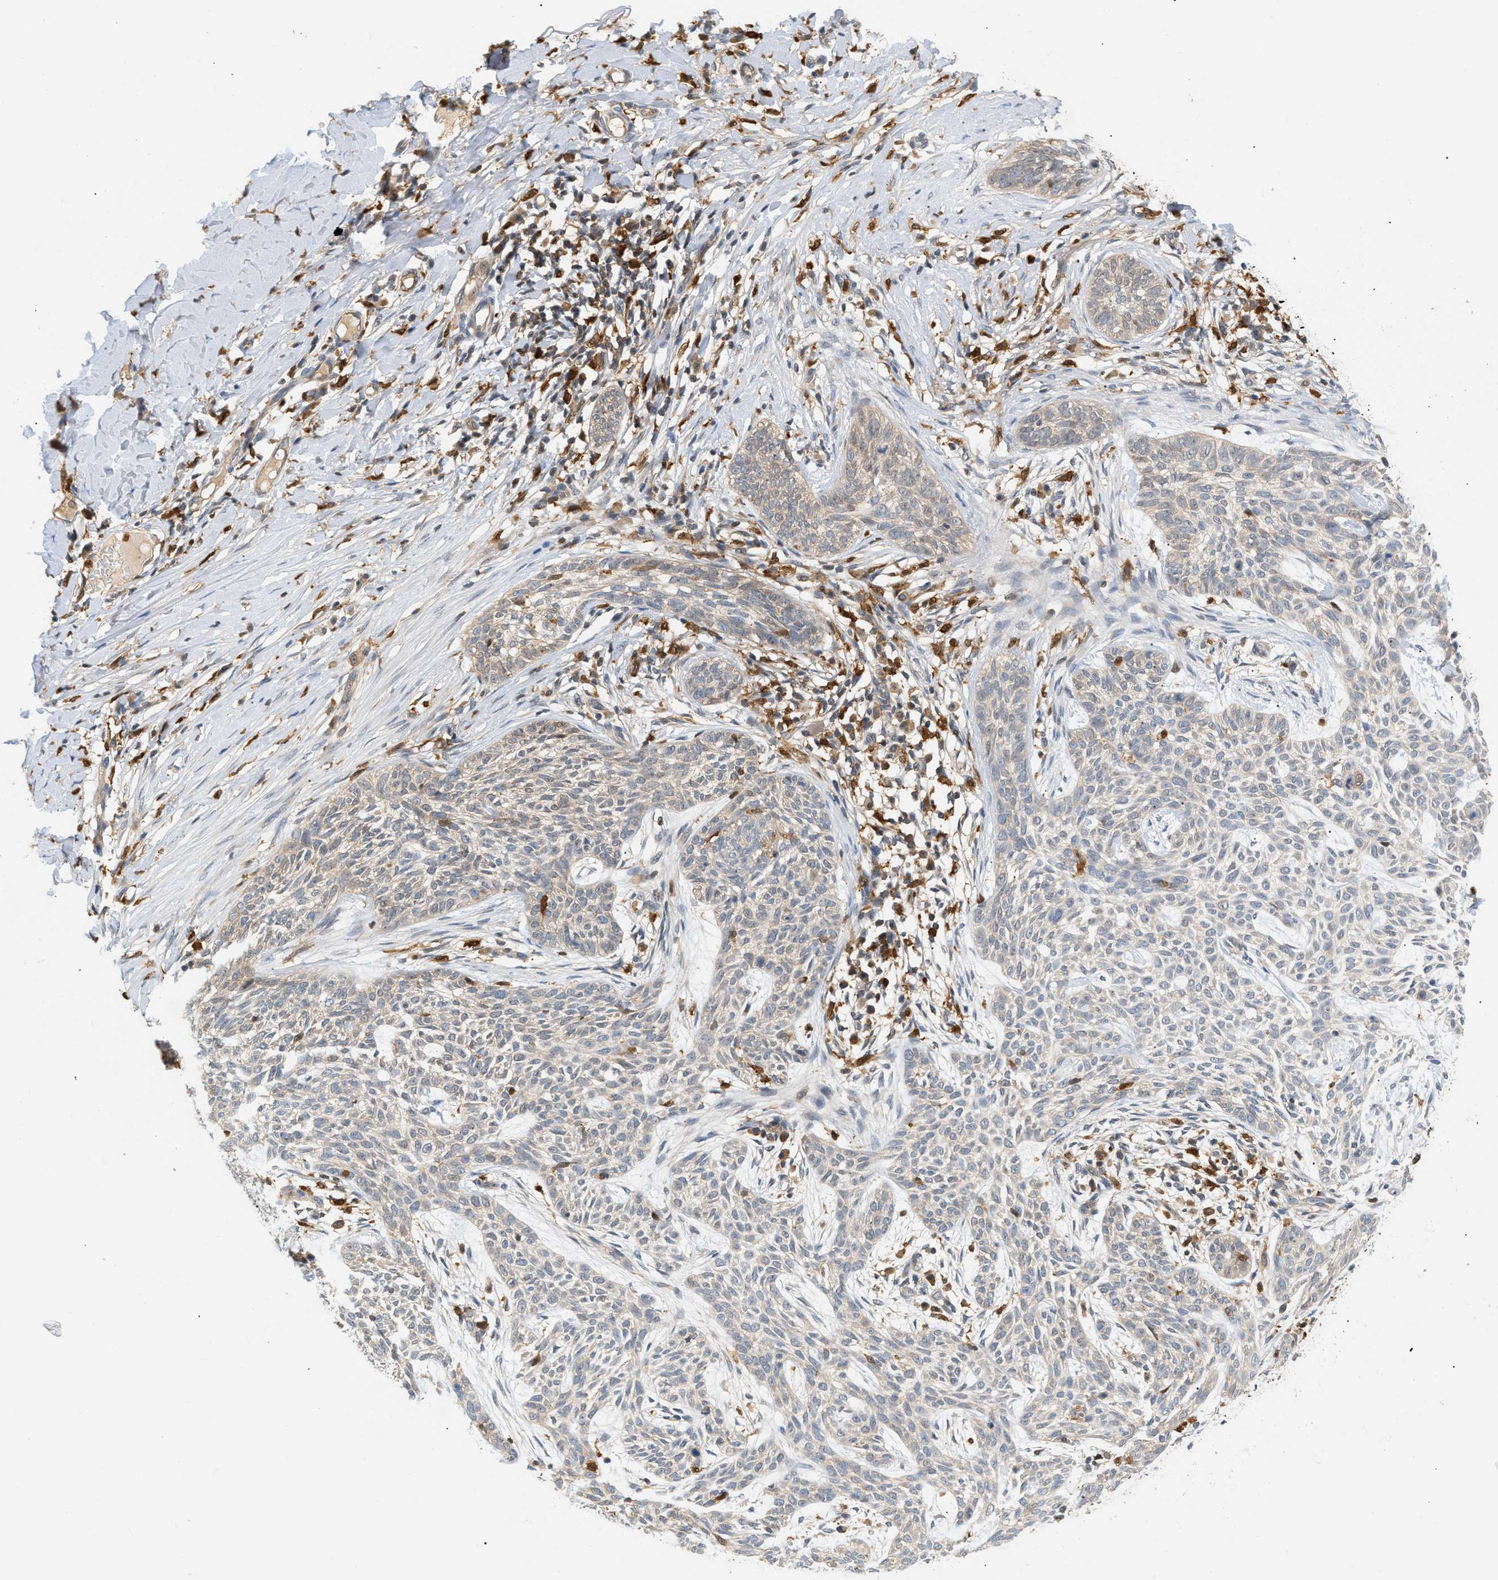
{"staining": {"intensity": "weak", "quantity": "<25%", "location": "cytoplasmic/membranous"}, "tissue": "skin cancer", "cell_type": "Tumor cells", "image_type": "cancer", "snomed": [{"axis": "morphology", "description": "Basal cell carcinoma"}, {"axis": "topography", "description": "Skin"}], "caption": "A high-resolution image shows immunohistochemistry (IHC) staining of basal cell carcinoma (skin), which demonstrates no significant staining in tumor cells.", "gene": "PYCARD", "patient": {"sex": "female", "age": 59}}